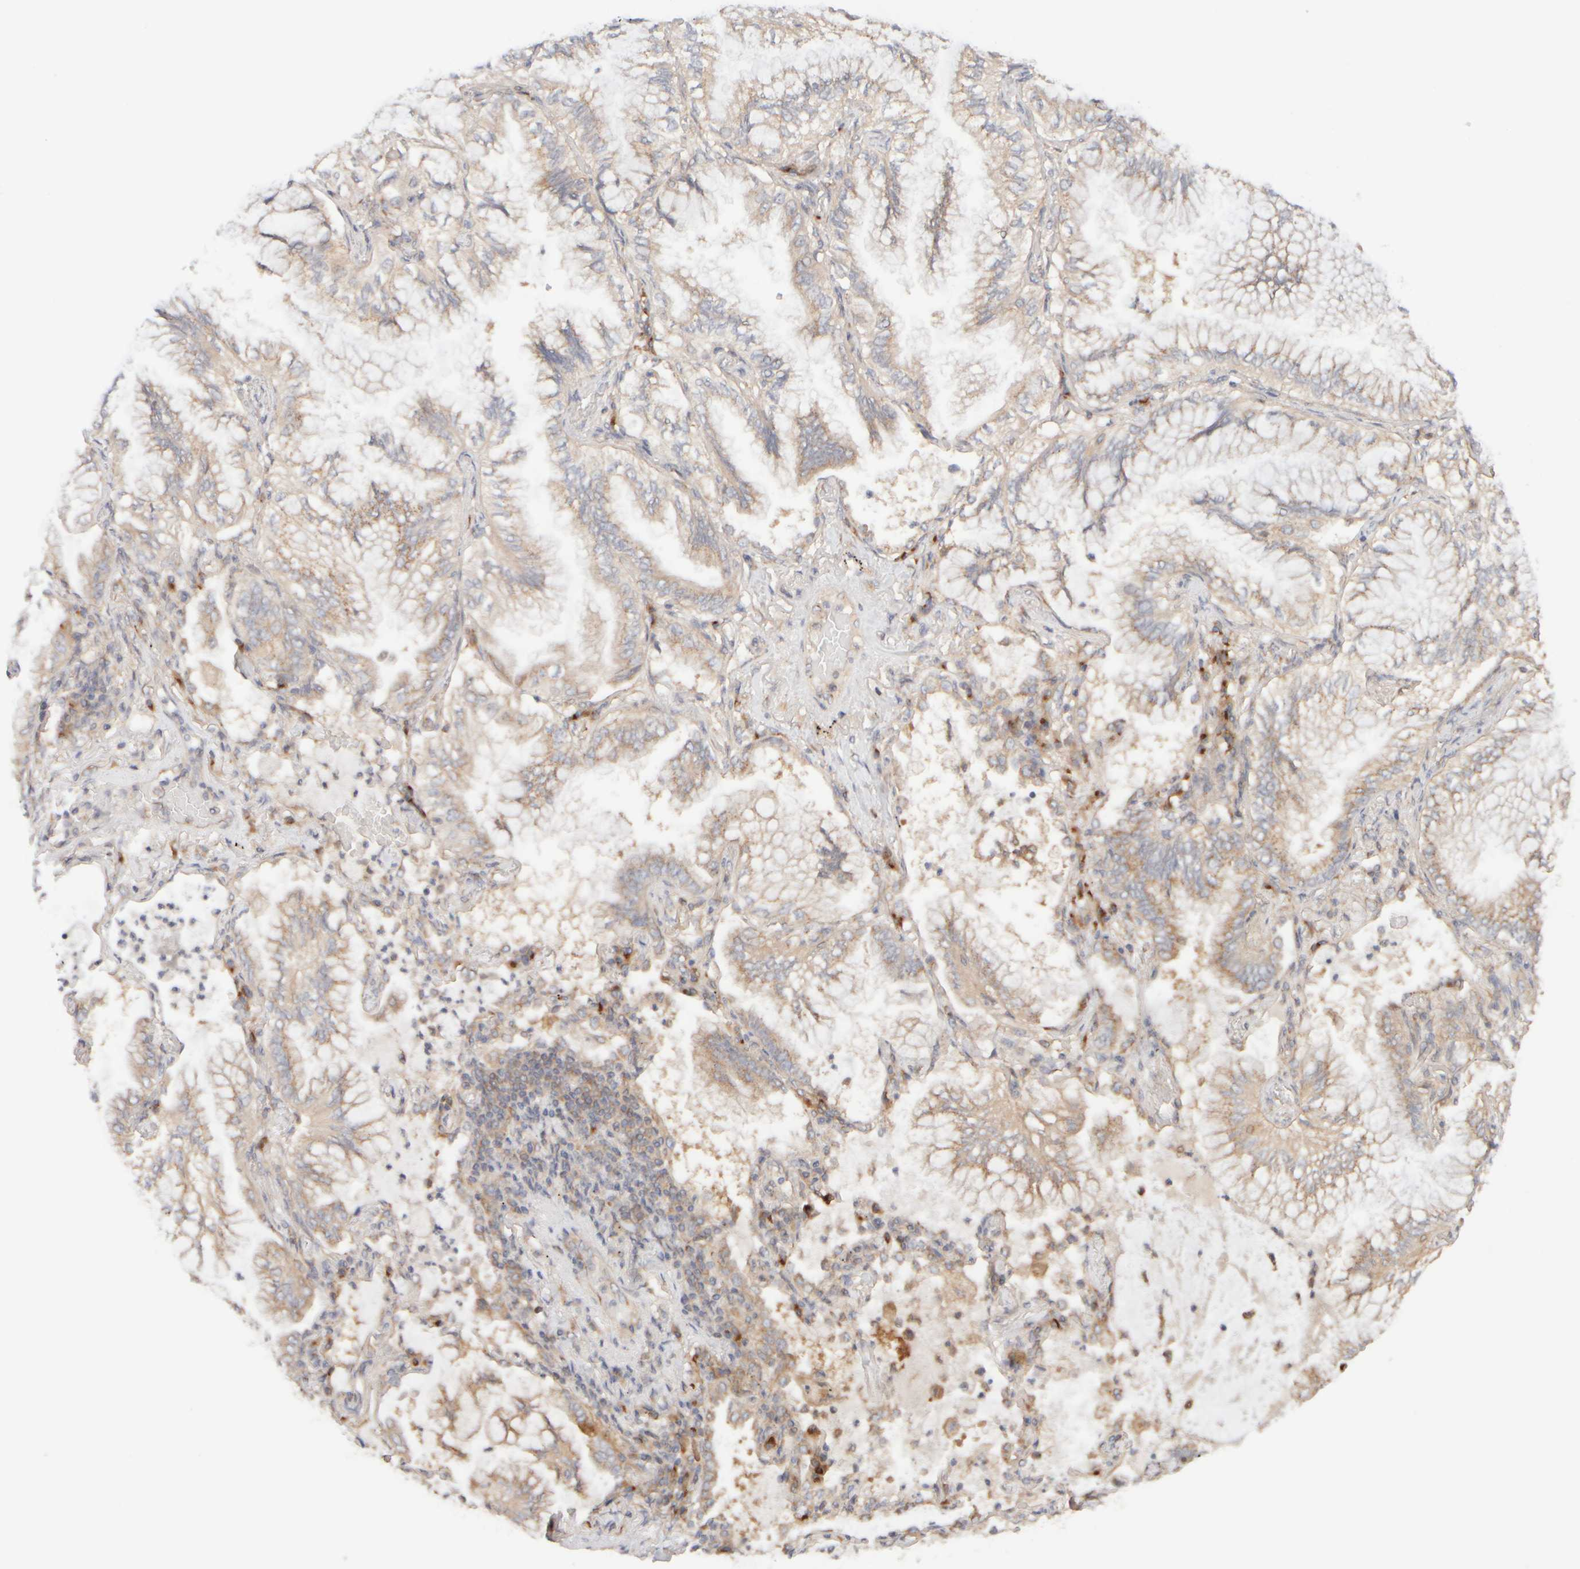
{"staining": {"intensity": "weak", "quantity": ">75%", "location": "cytoplasmic/membranous"}, "tissue": "lung cancer", "cell_type": "Tumor cells", "image_type": "cancer", "snomed": [{"axis": "morphology", "description": "Adenocarcinoma, NOS"}, {"axis": "topography", "description": "Lung"}], "caption": "Adenocarcinoma (lung) stained with a brown dye shows weak cytoplasmic/membranous positive expression in approximately >75% of tumor cells.", "gene": "RABEP1", "patient": {"sex": "female", "age": 70}}